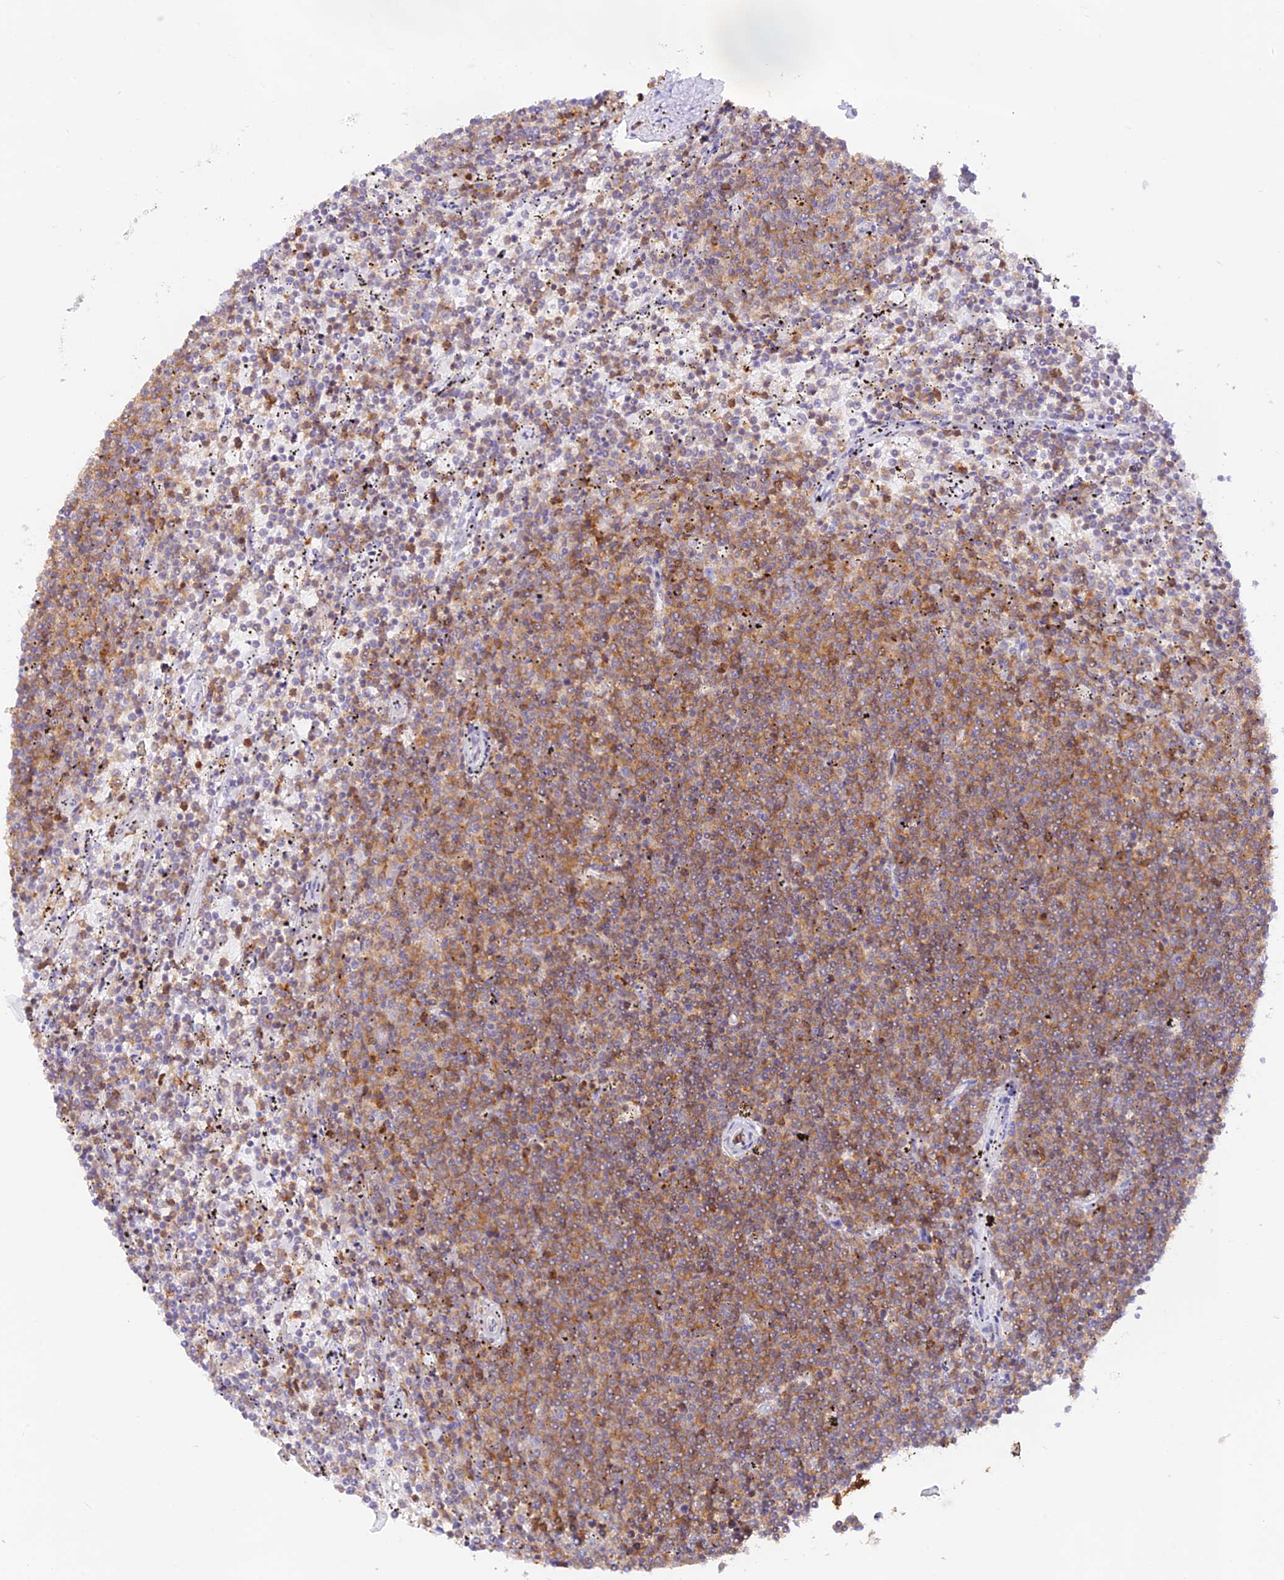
{"staining": {"intensity": "moderate", "quantity": "25%-75%", "location": "cytoplasmic/membranous"}, "tissue": "lymphoma", "cell_type": "Tumor cells", "image_type": "cancer", "snomed": [{"axis": "morphology", "description": "Malignant lymphoma, non-Hodgkin's type, Low grade"}, {"axis": "topography", "description": "Spleen"}], "caption": "Malignant lymphoma, non-Hodgkin's type (low-grade) tissue exhibits moderate cytoplasmic/membranous positivity in approximately 25%-75% of tumor cells", "gene": "DENND1C", "patient": {"sex": "female", "age": 50}}